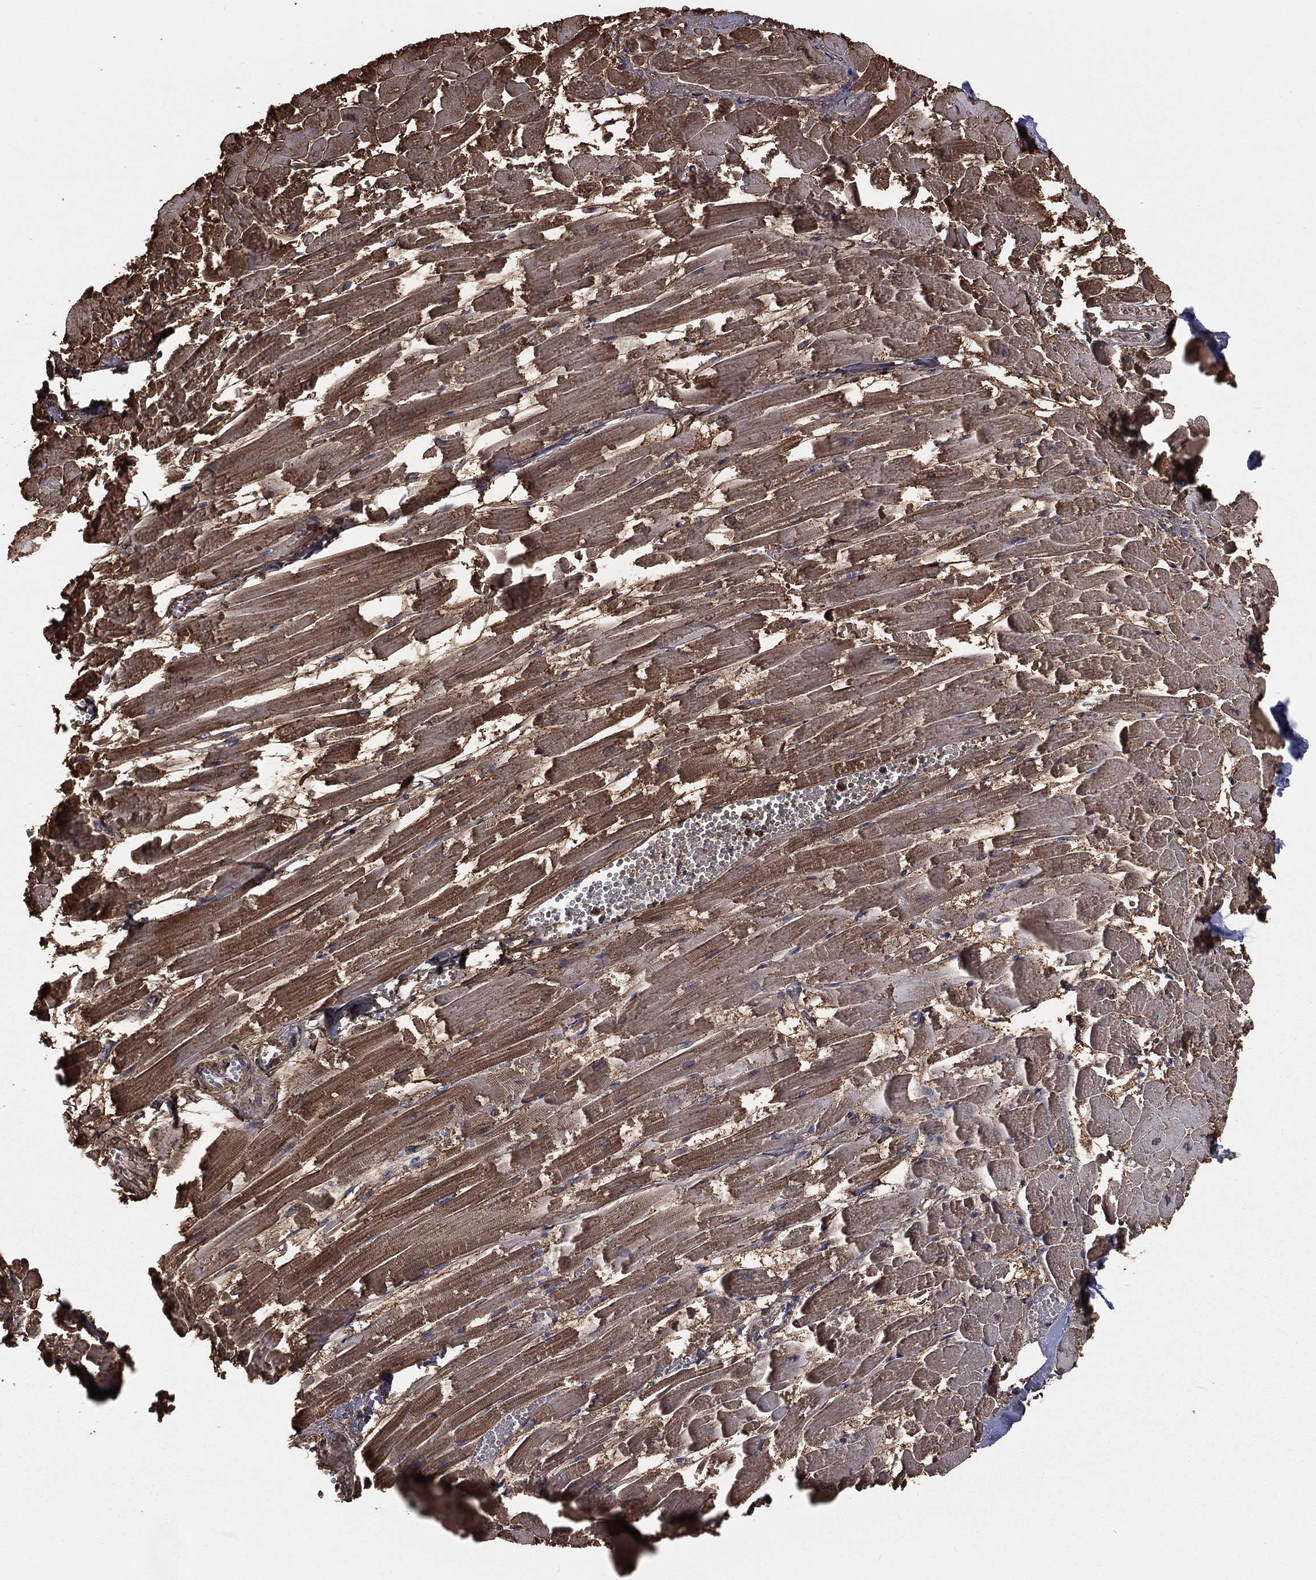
{"staining": {"intensity": "moderate", "quantity": ">75%", "location": "cytoplasmic/membranous"}, "tissue": "heart muscle", "cell_type": "Cardiomyocytes", "image_type": "normal", "snomed": [{"axis": "morphology", "description": "Normal tissue, NOS"}, {"axis": "topography", "description": "Heart"}], "caption": "Protein expression by IHC shows moderate cytoplasmic/membranous staining in approximately >75% of cardiomyocytes in benign heart muscle. (Stains: DAB (3,3'-diaminobenzidine) in brown, nuclei in blue, Microscopy: brightfield microscopy at high magnification).", "gene": "TBC1D2", "patient": {"sex": "female", "age": 52}}